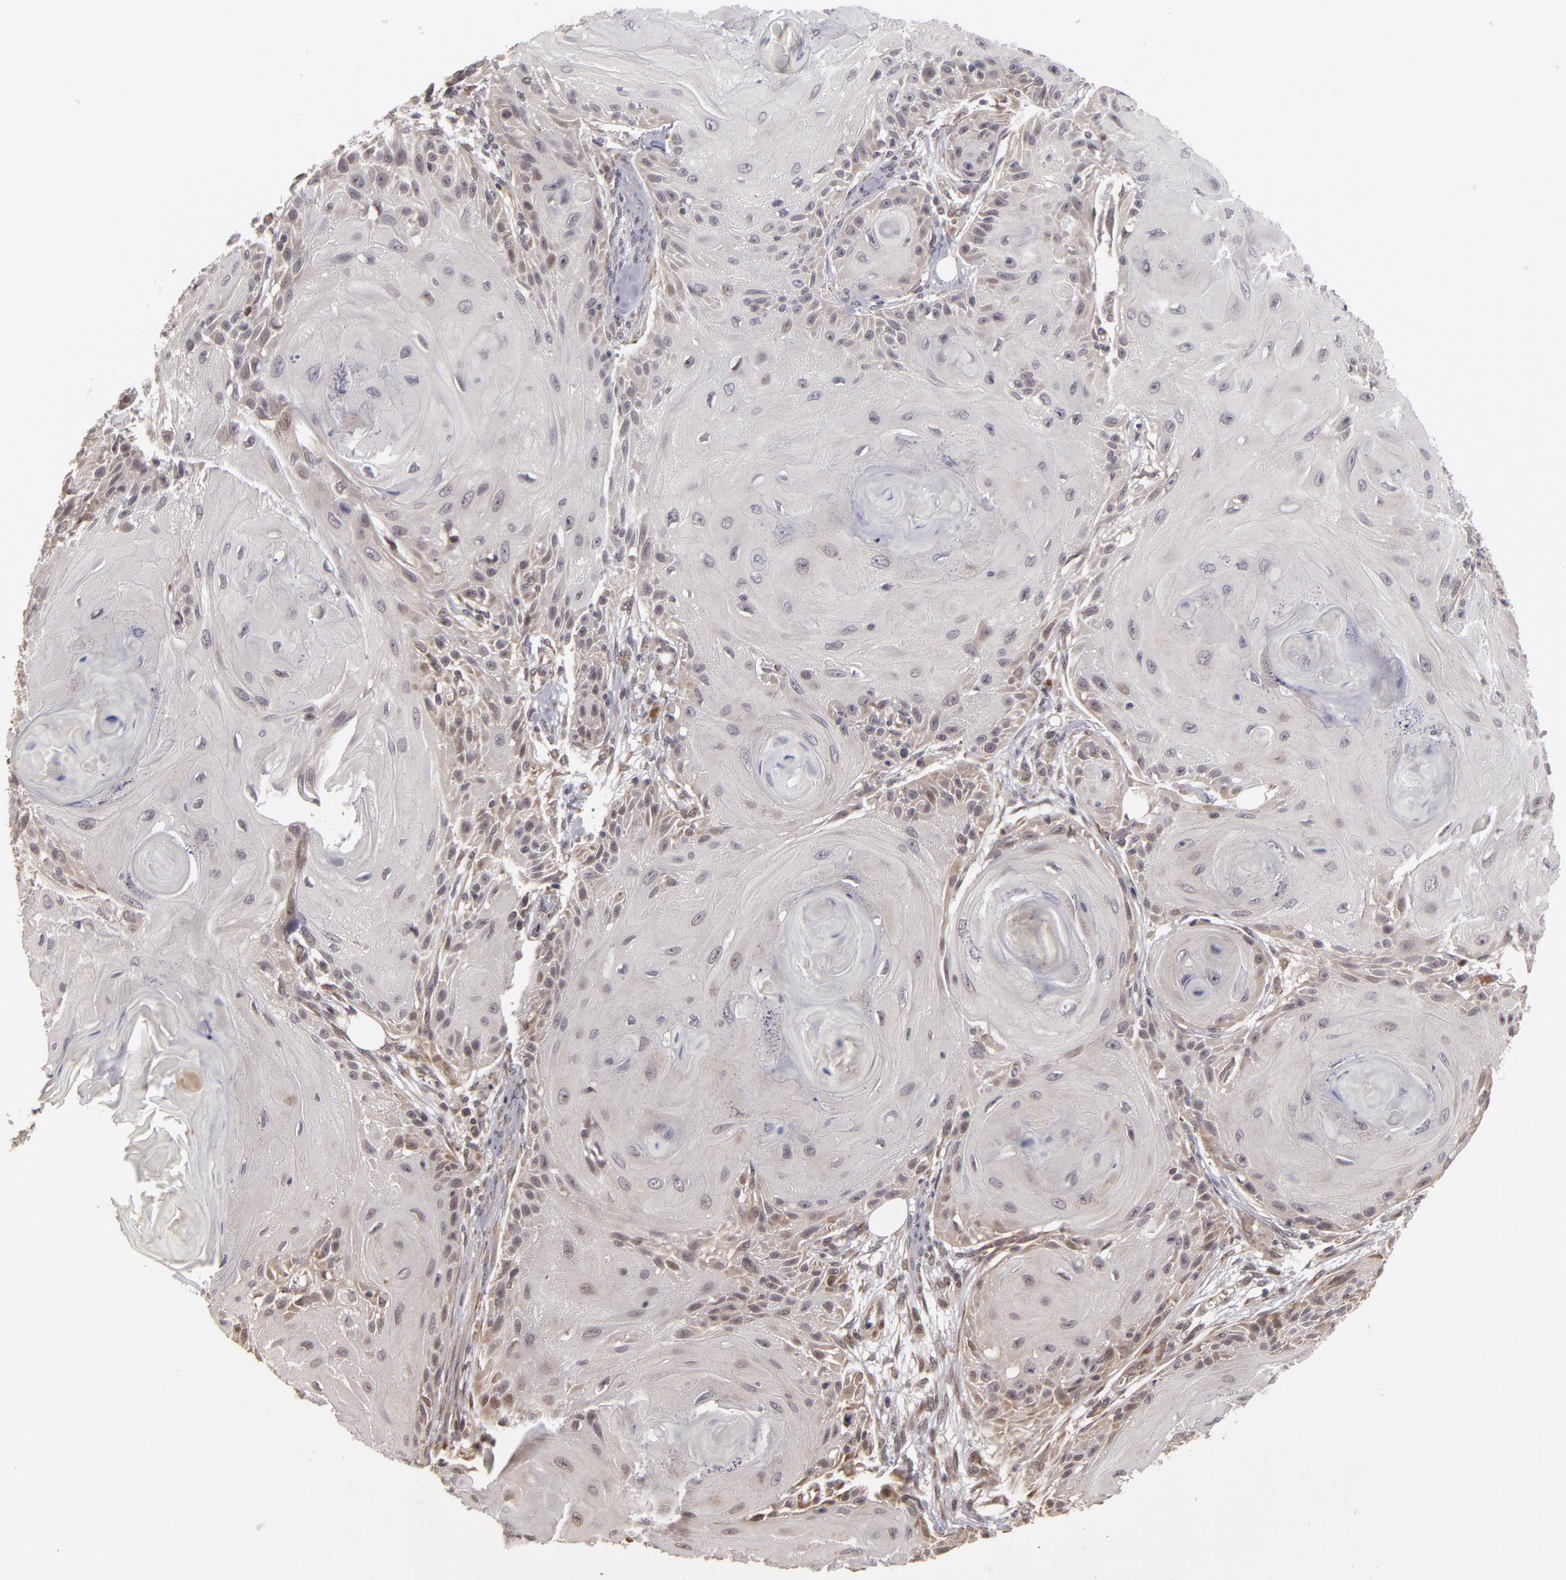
{"staining": {"intensity": "weak", "quantity": "<25%", "location": "cytoplasmic/membranous,nuclear"}, "tissue": "skin cancer", "cell_type": "Tumor cells", "image_type": "cancer", "snomed": [{"axis": "morphology", "description": "Squamous cell carcinoma, NOS"}, {"axis": "topography", "description": "Skin"}], "caption": "There is no significant expression in tumor cells of skin cancer.", "gene": "ZNF133", "patient": {"sex": "female", "age": 88}}